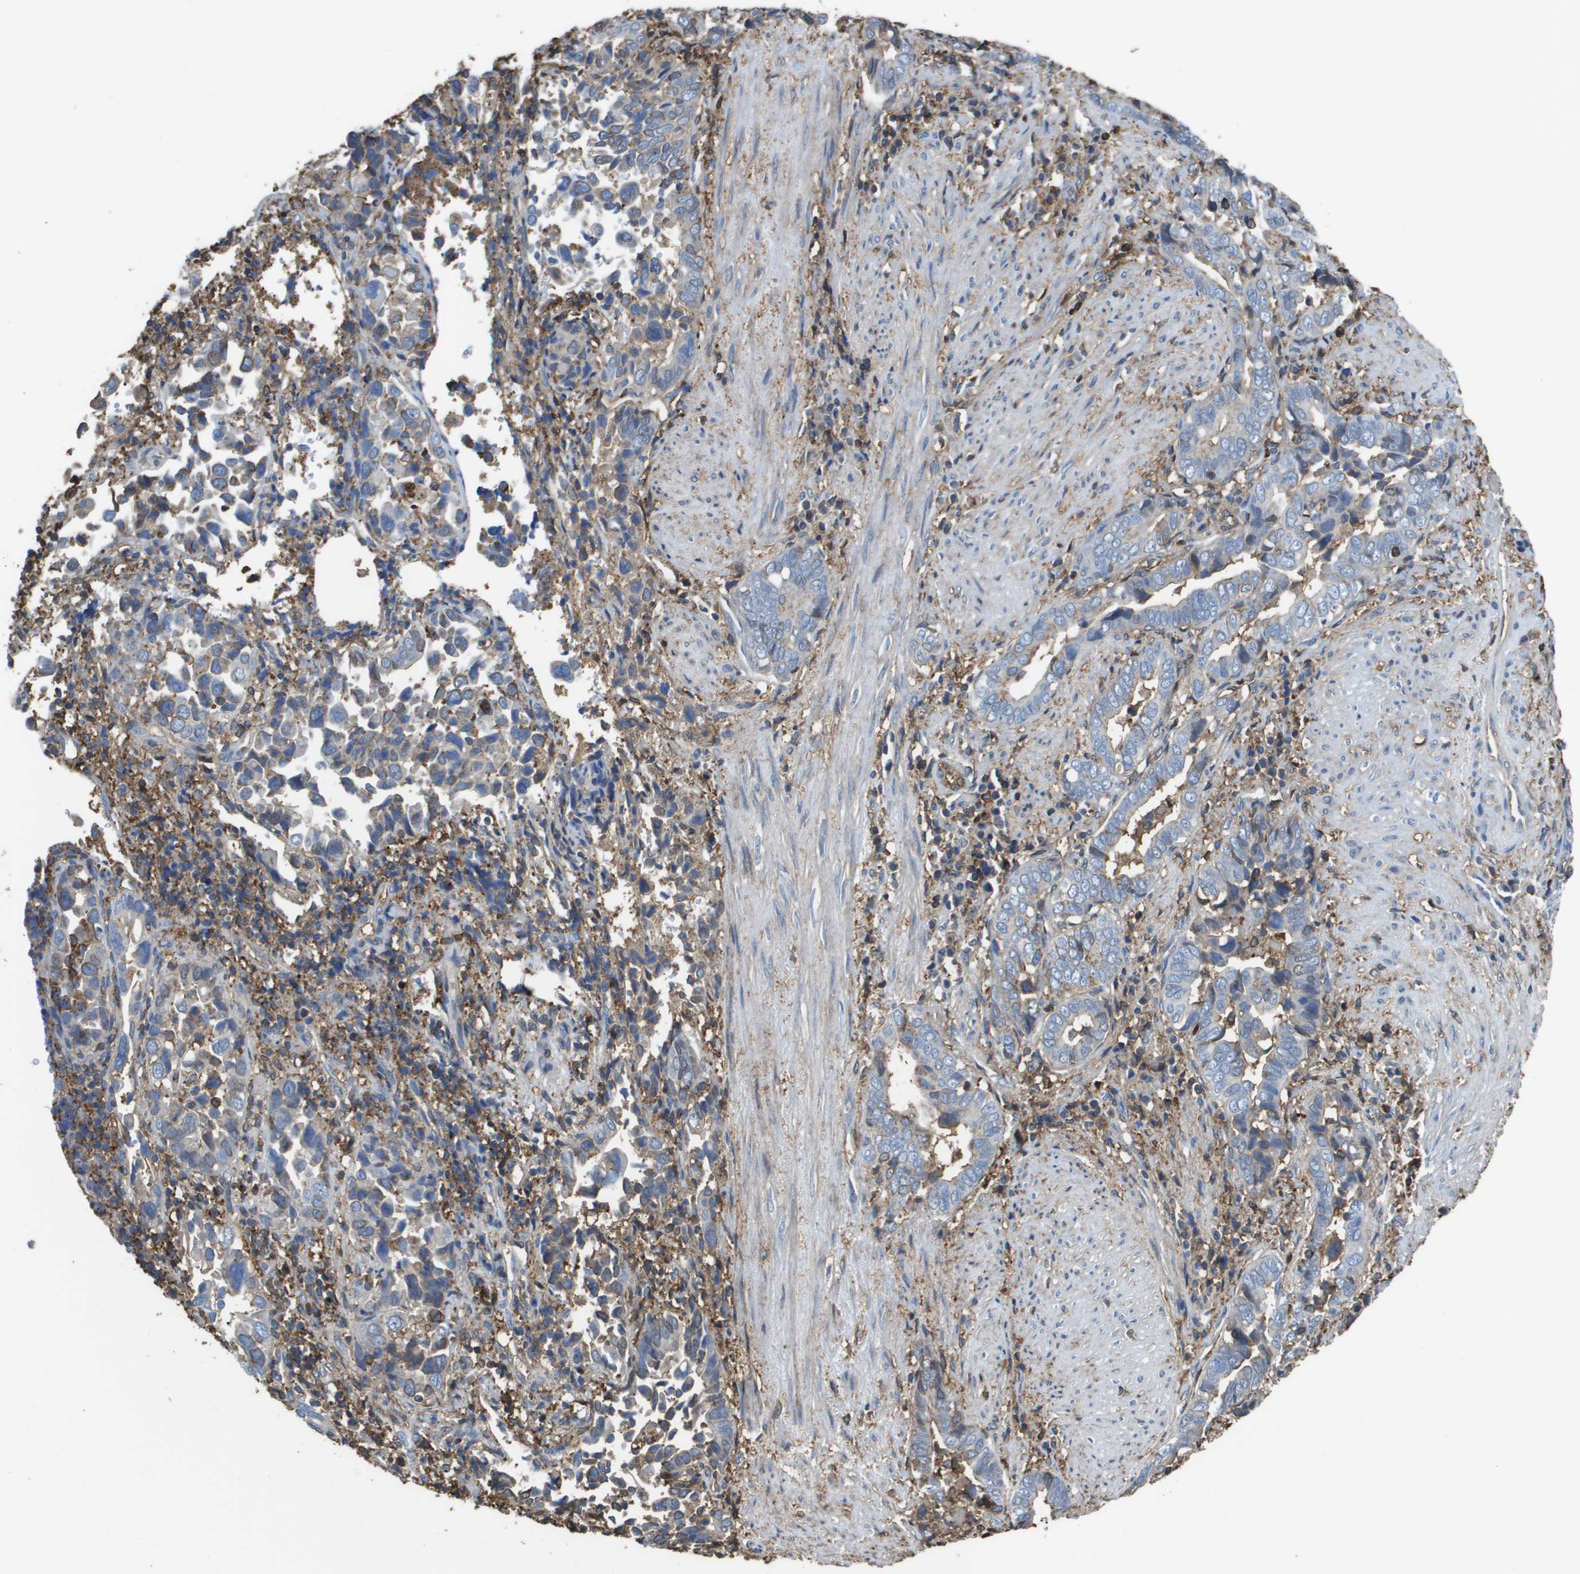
{"staining": {"intensity": "moderate", "quantity": "<25%", "location": "cytoplasmic/membranous"}, "tissue": "liver cancer", "cell_type": "Tumor cells", "image_type": "cancer", "snomed": [{"axis": "morphology", "description": "Cholangiocarcinoma"}, {"axis": "topography", "description": "Liver"}], "caption": "A high-resolution image shows immunohistochemistry (IHC) staining of liver cancer, which displays moderate cytoplasmic/membranous staining in about <25% of tumor cells. The protein is stained brown, and the nuclei are stained in blue (DAB (3,3'-diaminobenzidine) IHC with brightfield microscopy, high magnification).", "gene": "PASK", "patient": {"sex": "female", "age": 79}}